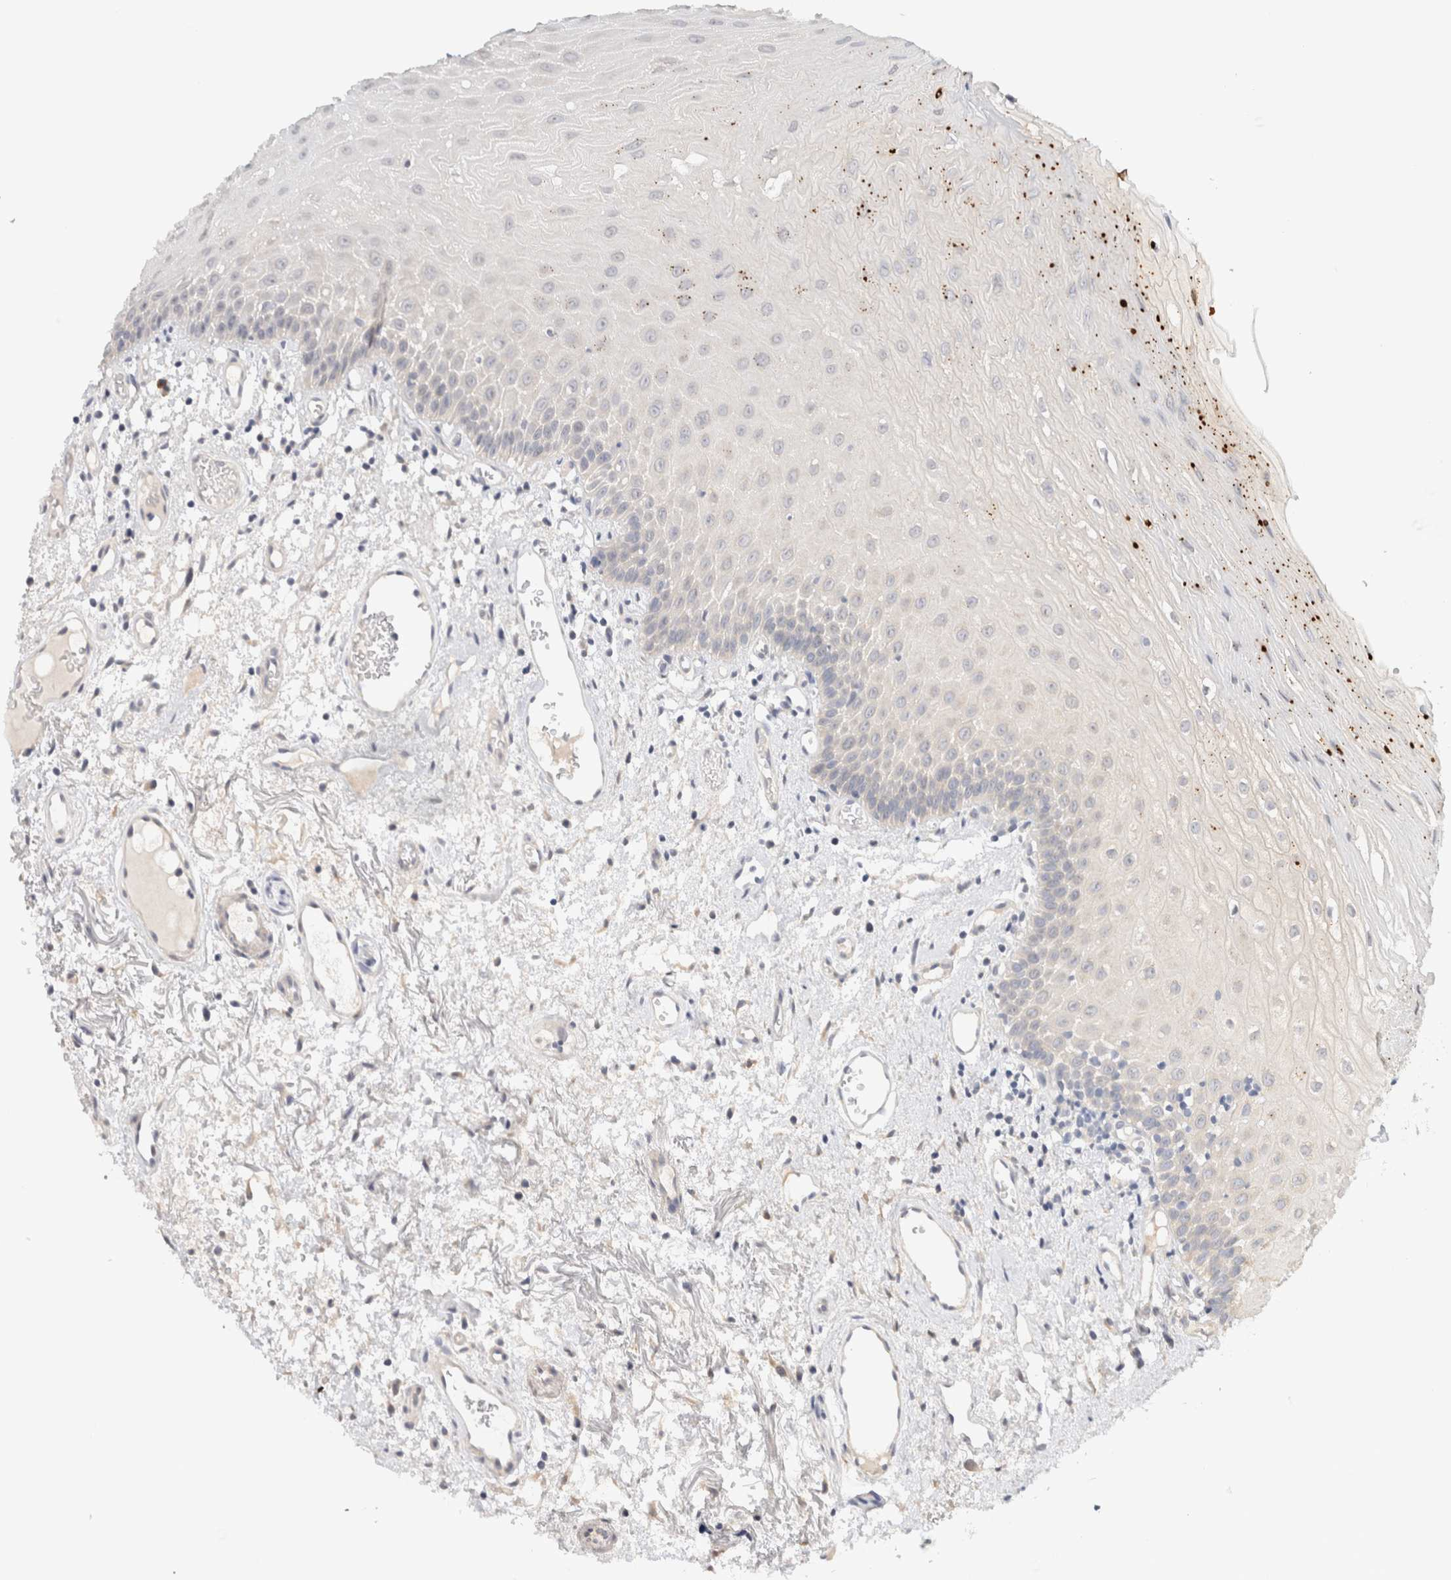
{"staining": {"intensity": "moderate", "quantity": "<25%", "location": "cytoplasmic/membranous"}, "tissue": "oral mucosa", "cell_type": "Squamous epithelial cells", "image_type": "normal", "snomed": [{"axis": "morphology", "description": "Normal tissue, NOS"}, {"axis": "topography", "description": "Oral tissue"}], "caption": "Squamous epithelial cells reveal moderate cytoplasmic/membranous positivity in approximately <25% of cells in normal oral mucosa.", "gene": "SPRTN", "patient": {"sex": "male", "age": 52}}